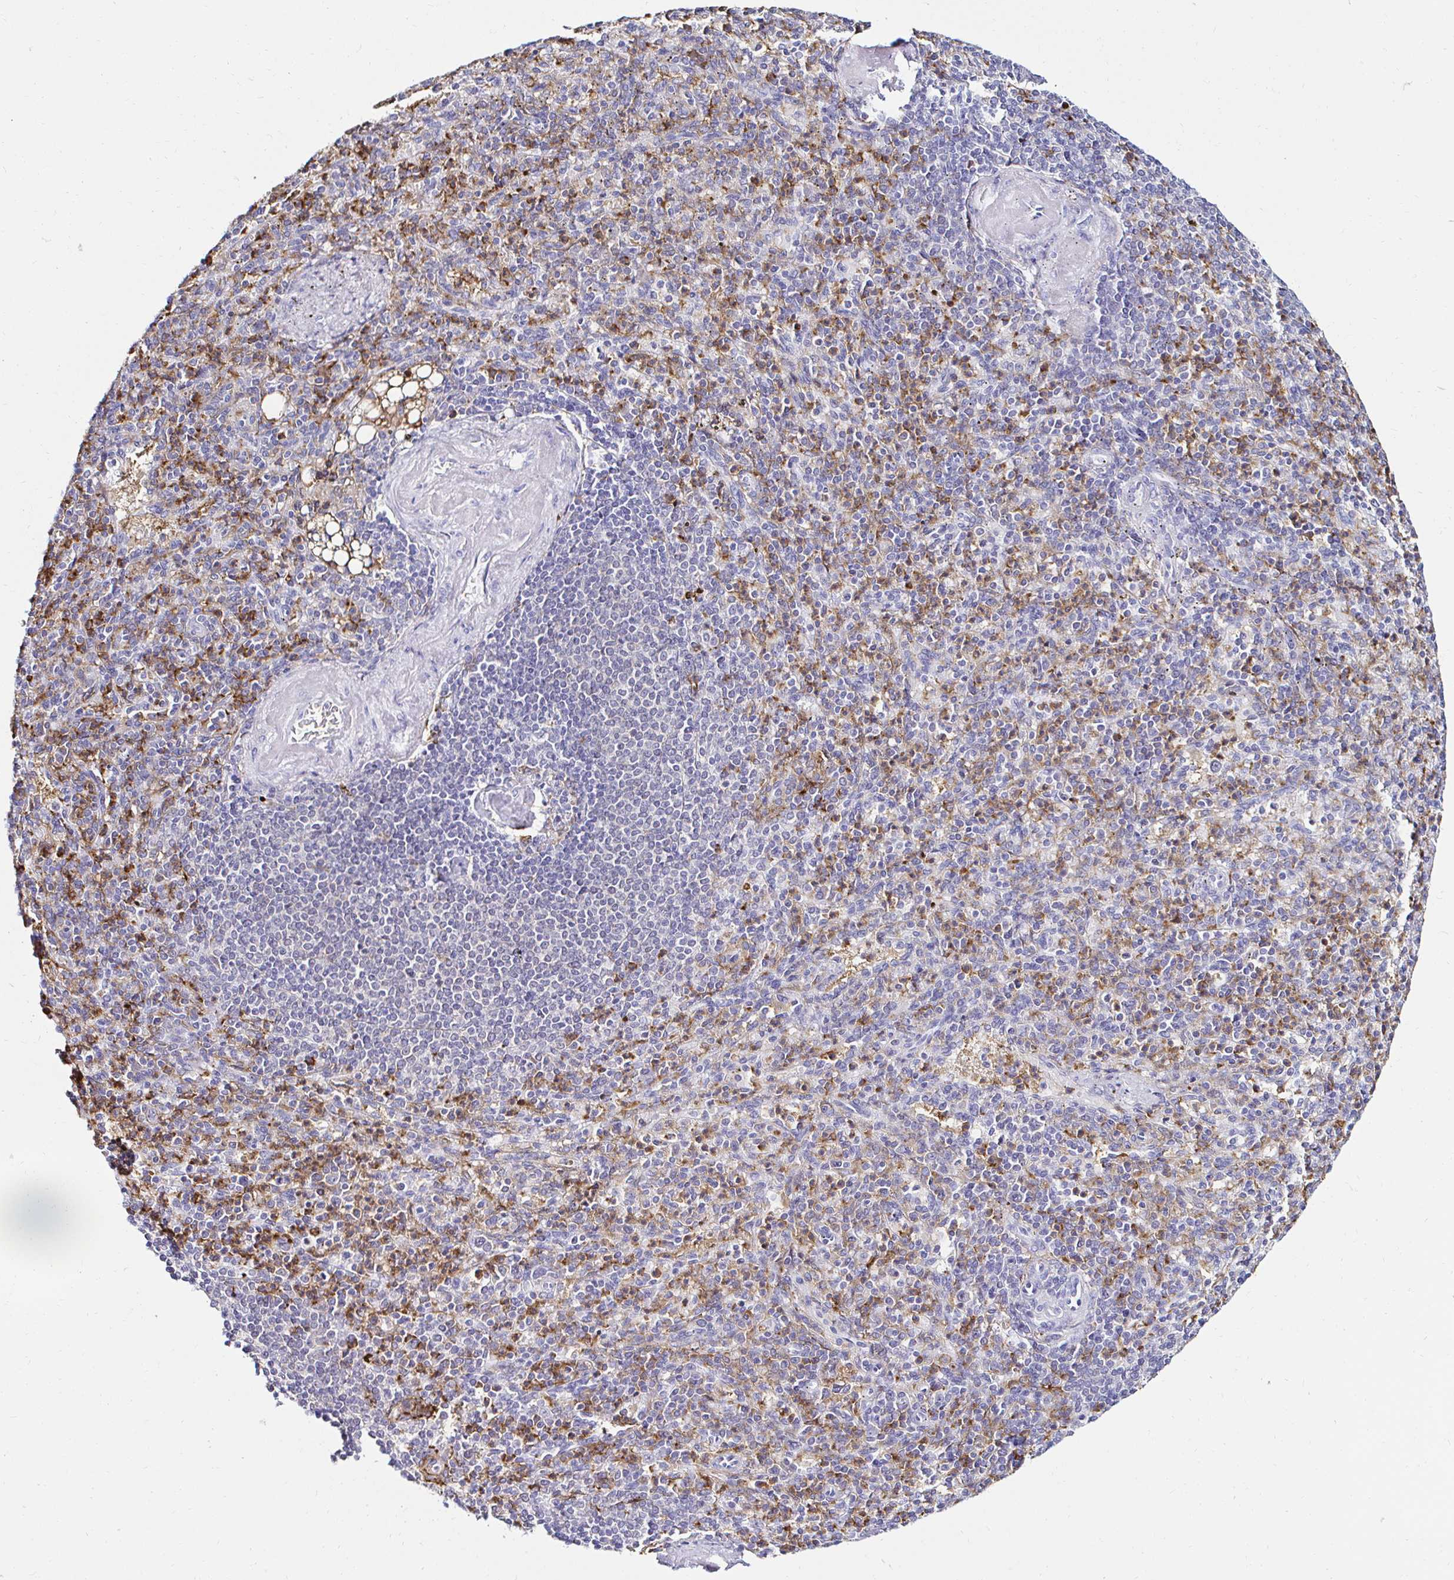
{"staining": {"intensity": "moderate", "quantity": "<25%", "location": "cytoplasmic/membranous"}, "tissue": "spleen", "cell_type": "Cells in red pulp", "image_type": "normal", "snomed": [{"axis": "morphology", "description": "Normal tissue, NOS"}, {"axis": "topography", "description": "Spleen"}], "caption": "This micrograph reveals IHC staining of unremarkable spleen, with low moderate cytoplasmic/membranous expression in approximately <25% of cells in red pulp.", "gene": "CYBB", "patient": {"sex": "female", "age": 74}}